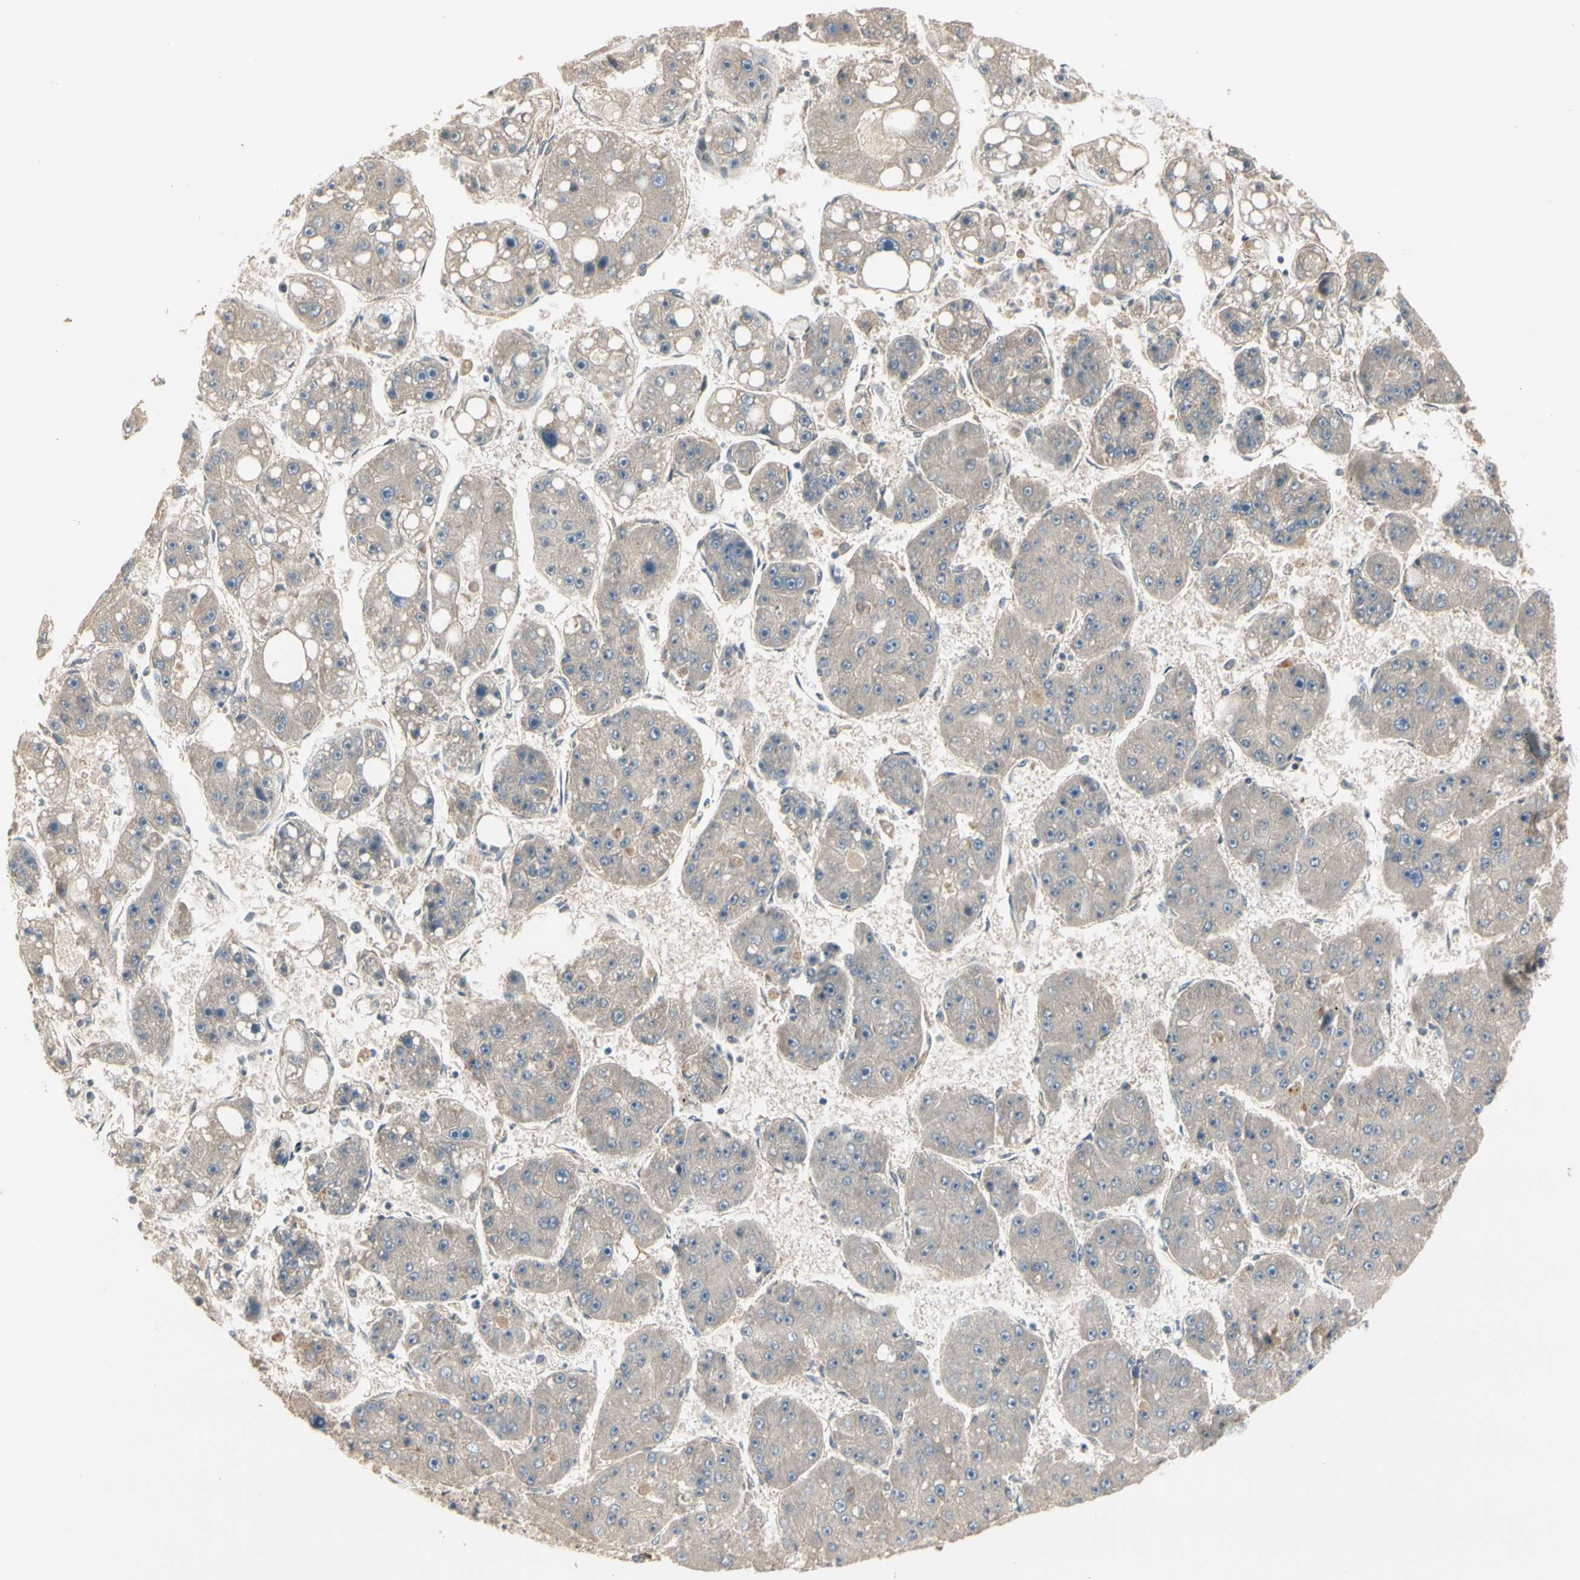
{"staining": {"intensity": "weak", "quantity": "<25%", "location": "cytoplasmic/membranous"}, "tissue": "liver cancer", "cell_type": "Tumor cells", "image_type": "cancer", "snomed": [{"axis": "morphology", "description": "Carcinoma, Hepatocellular, NOS"}, {"axis": "topography", "description": "Liver"}], "caption": "Human liver cancer (hepatocellular carcinoma) stained for a protein using immunohistochemistry displays no expression in tumor cells.", "gene": "ATG4C", "patient": {"sex": "female", "age": 61}}